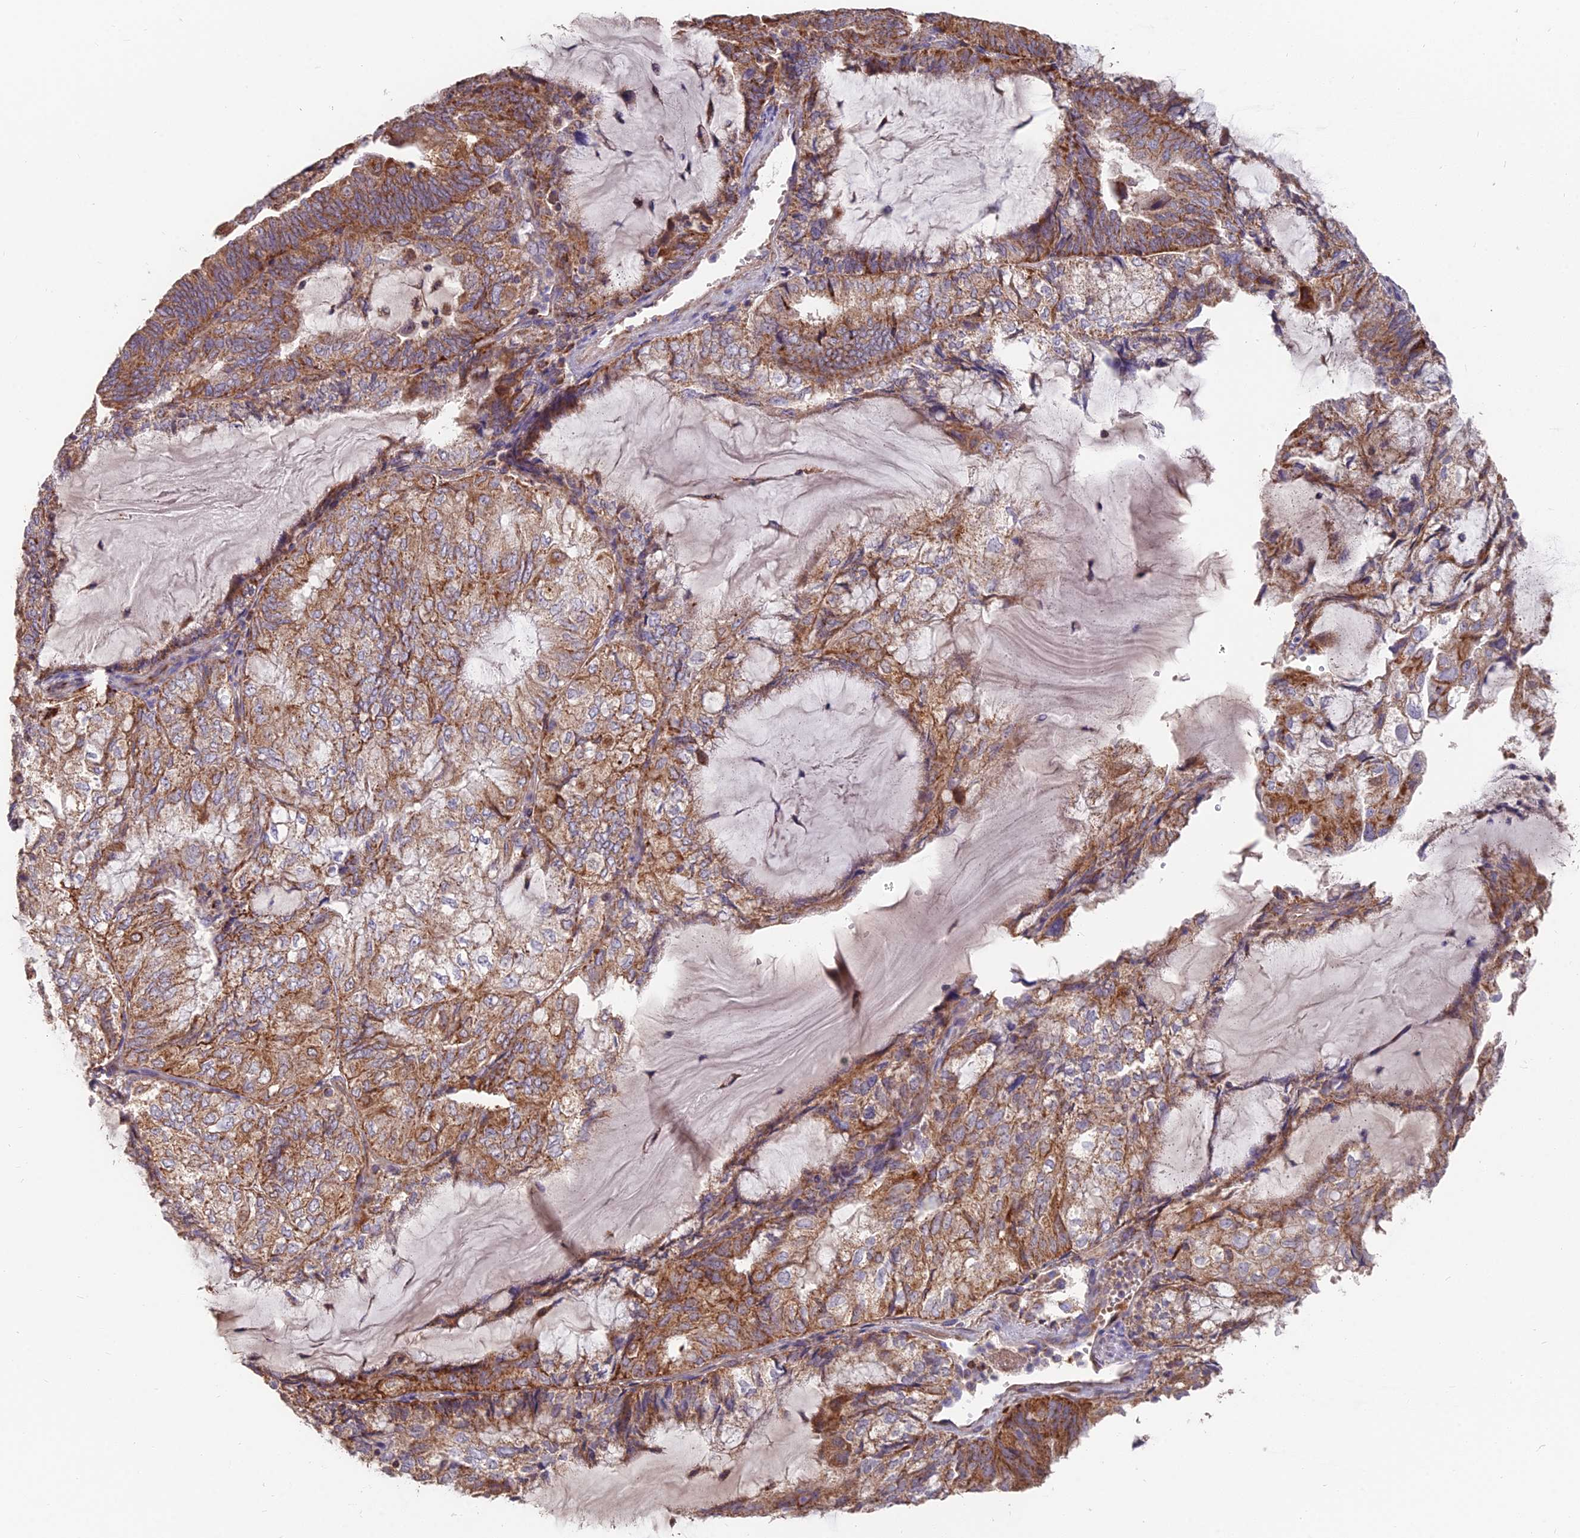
{"staining": {"intensity": "moderate", "quantity": ">75%", "location": "cytoplasmic/membranous"}, "tissue": "endometrial cancer", "cell_type": "Tumor cells", "image_type": "cancer", "snomed": [{"axis": "morphology", "description": "Adenocarcinoma, NOS"}, {"axis": "topography", "description": "Endometrium"}], "caption": "Immunohistochemistry staining of endometrial cancer, which demonstrates medium levels of moderate cytoplasmic/membranous expression in approximately >75% of tumor cells indicating moderate cytoplasmic/membranous protein positivity. The staining was performed using DAB (brown) for protein detection and nuclei were counterstained in hematoxylin (blue).", "gene": "IFT22", "patient": {"sex": "female", "age": 81}}